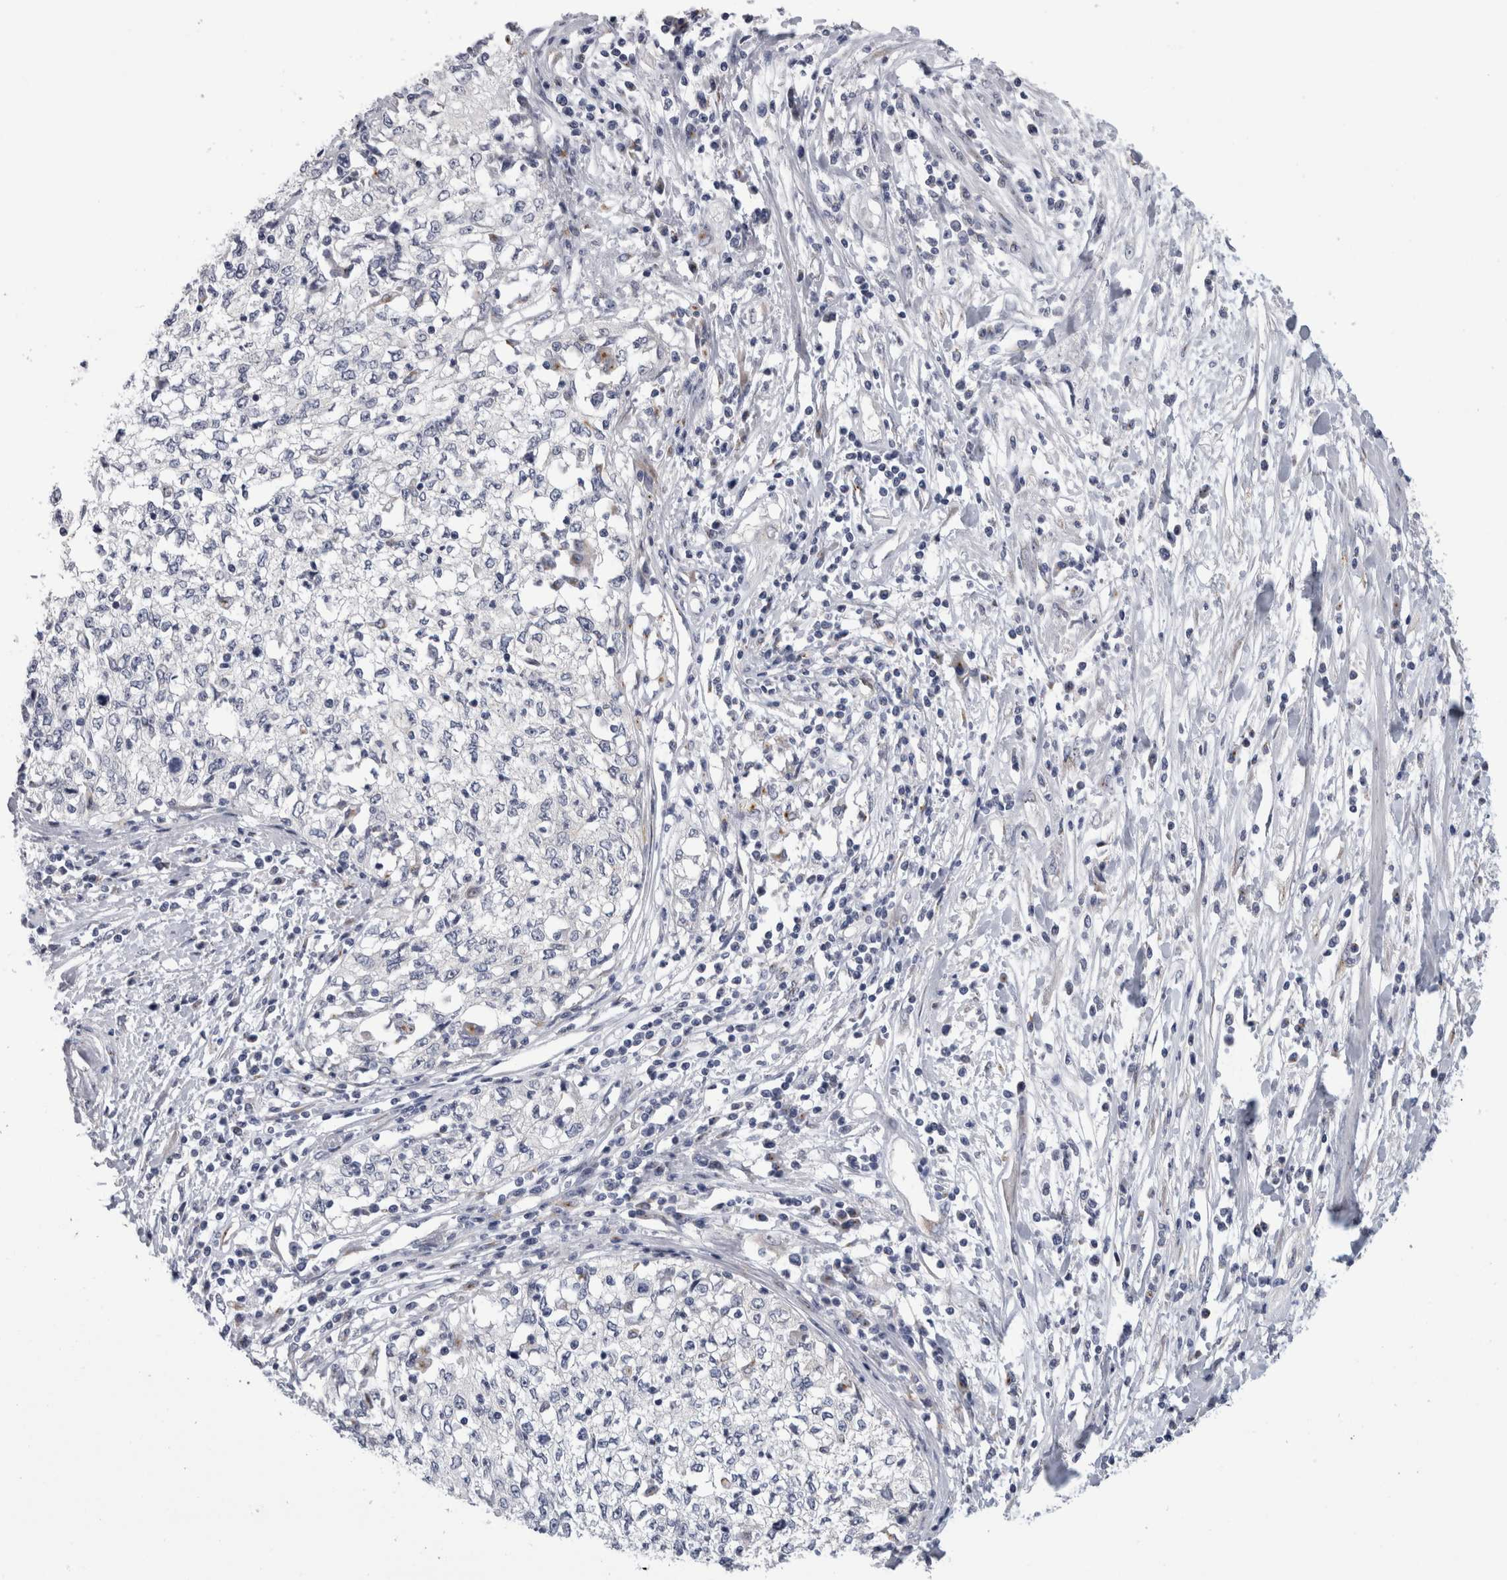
{"staining": {"intensity": "negative", "quantity": "none", "location": "none"}, "tissue": "cervical cancer", "cell_type": "Tumor cells", "image_type": "cancer", "snomed": [{"axis": "morphology", "description": "Squamous cell carcinoma, NOS"}, {"axis": "topography", "description": "Cervix"}], "caption": "Immunohistochemistry (IHC) of squamous cell carcinoma (cervical) exhibits no staining in tumor cells. The staining was performed using DAB to visualize the protein expression in brown, while the nuclei were stained in blue with hematoxylin (Magnification: 20x).", "gene": "AKAP9", "patient": {"sex": "female", "age": 57}}